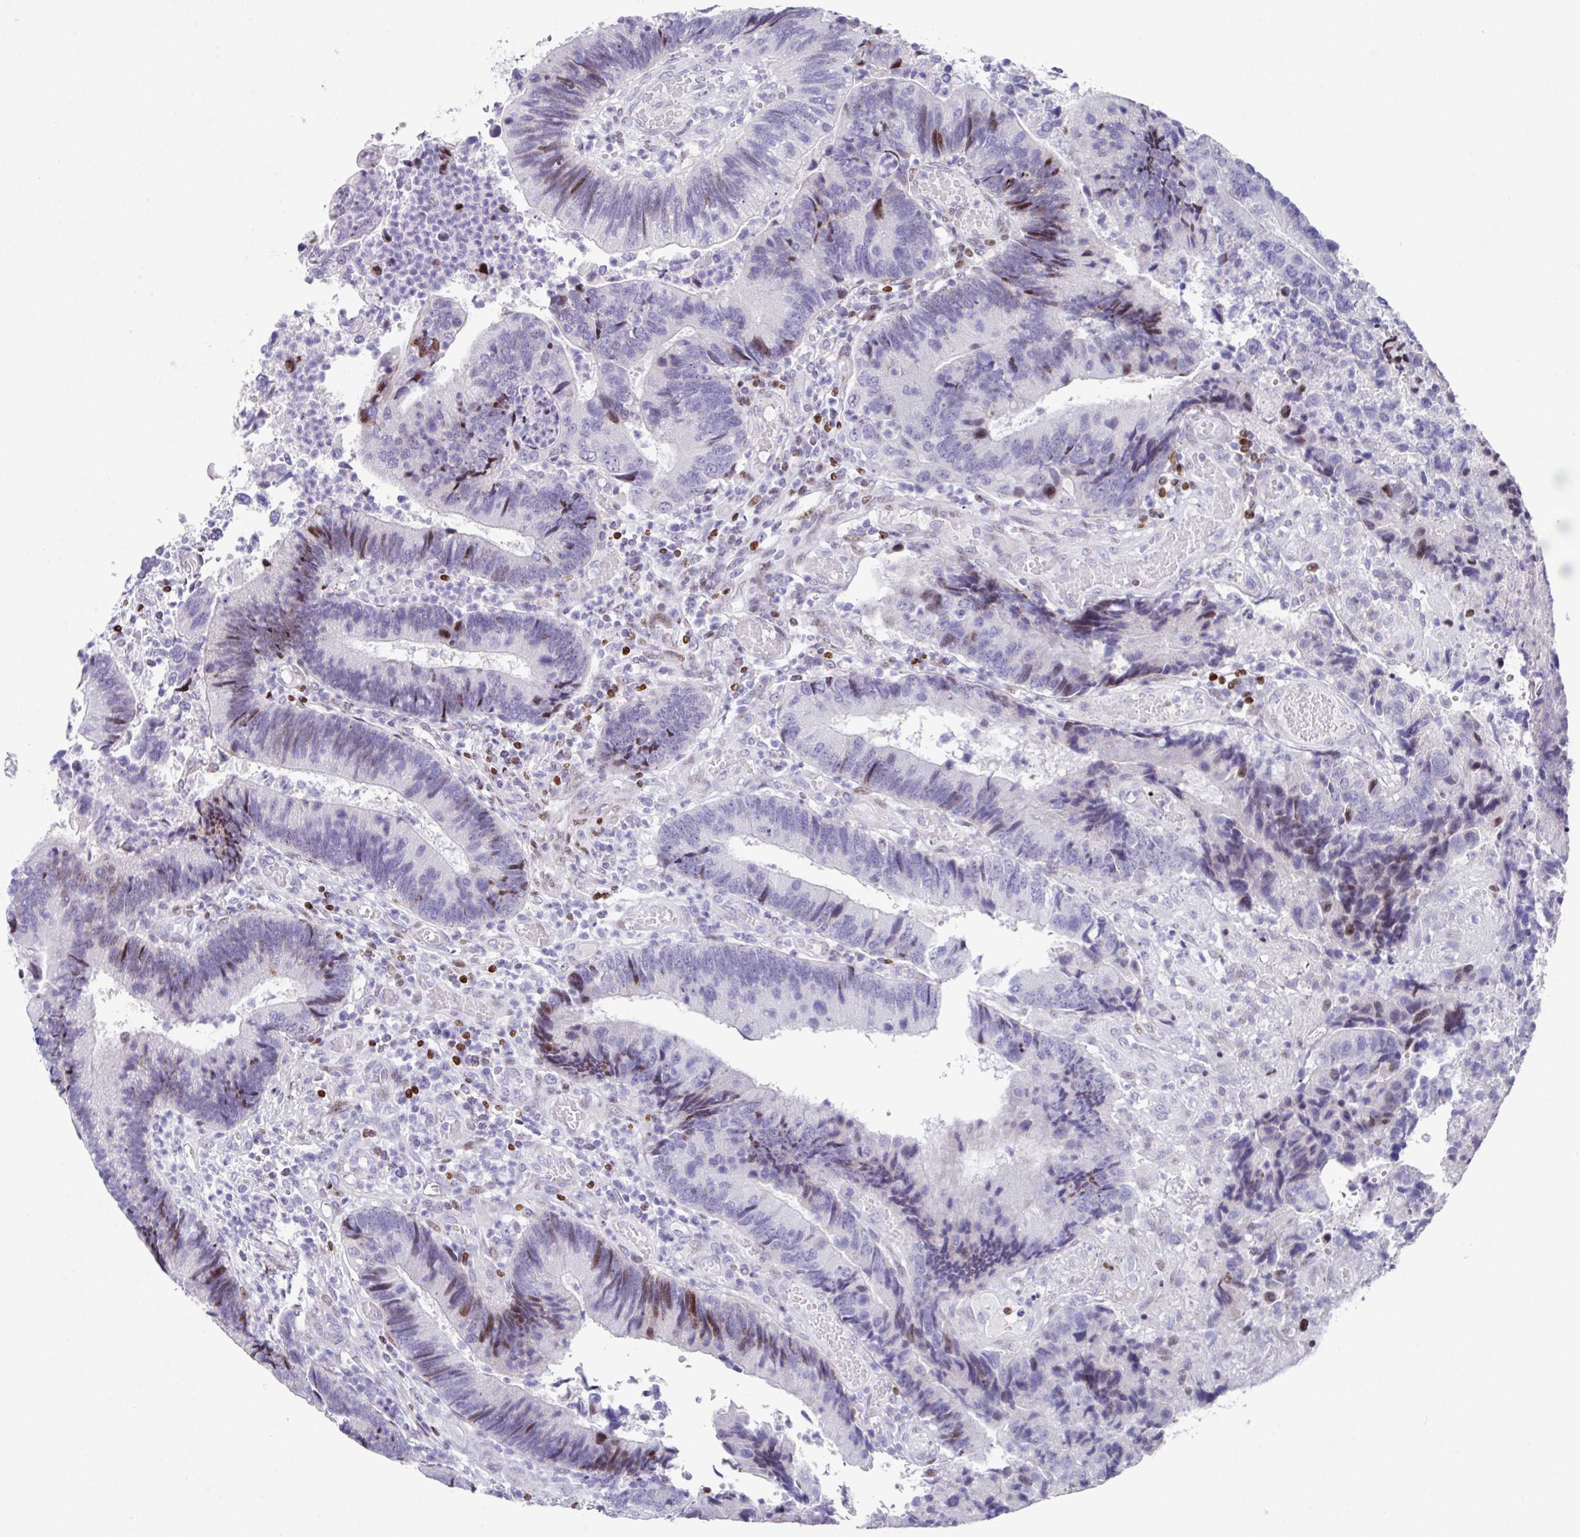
{"staining": {"intensity": "moderate", "quantity": "<25%", "location": "nuclear"}, "tissue": "colorectal cancer", "cell_type": "Tumor cells", "image_type": "cancer", "snomed": [{"axis": "morphology", "description": "Adenocarcinoma, NOS"}, {"axis": "topography", "description": "Colon"}], "caption": "The micrograph shows staining of colorectal adenocarcinoma, revealing moderate nuclear protein staining (brown color) within tumor cells.", "gene": "TCF3", "patient": {"sex": "female", "age": 67}}